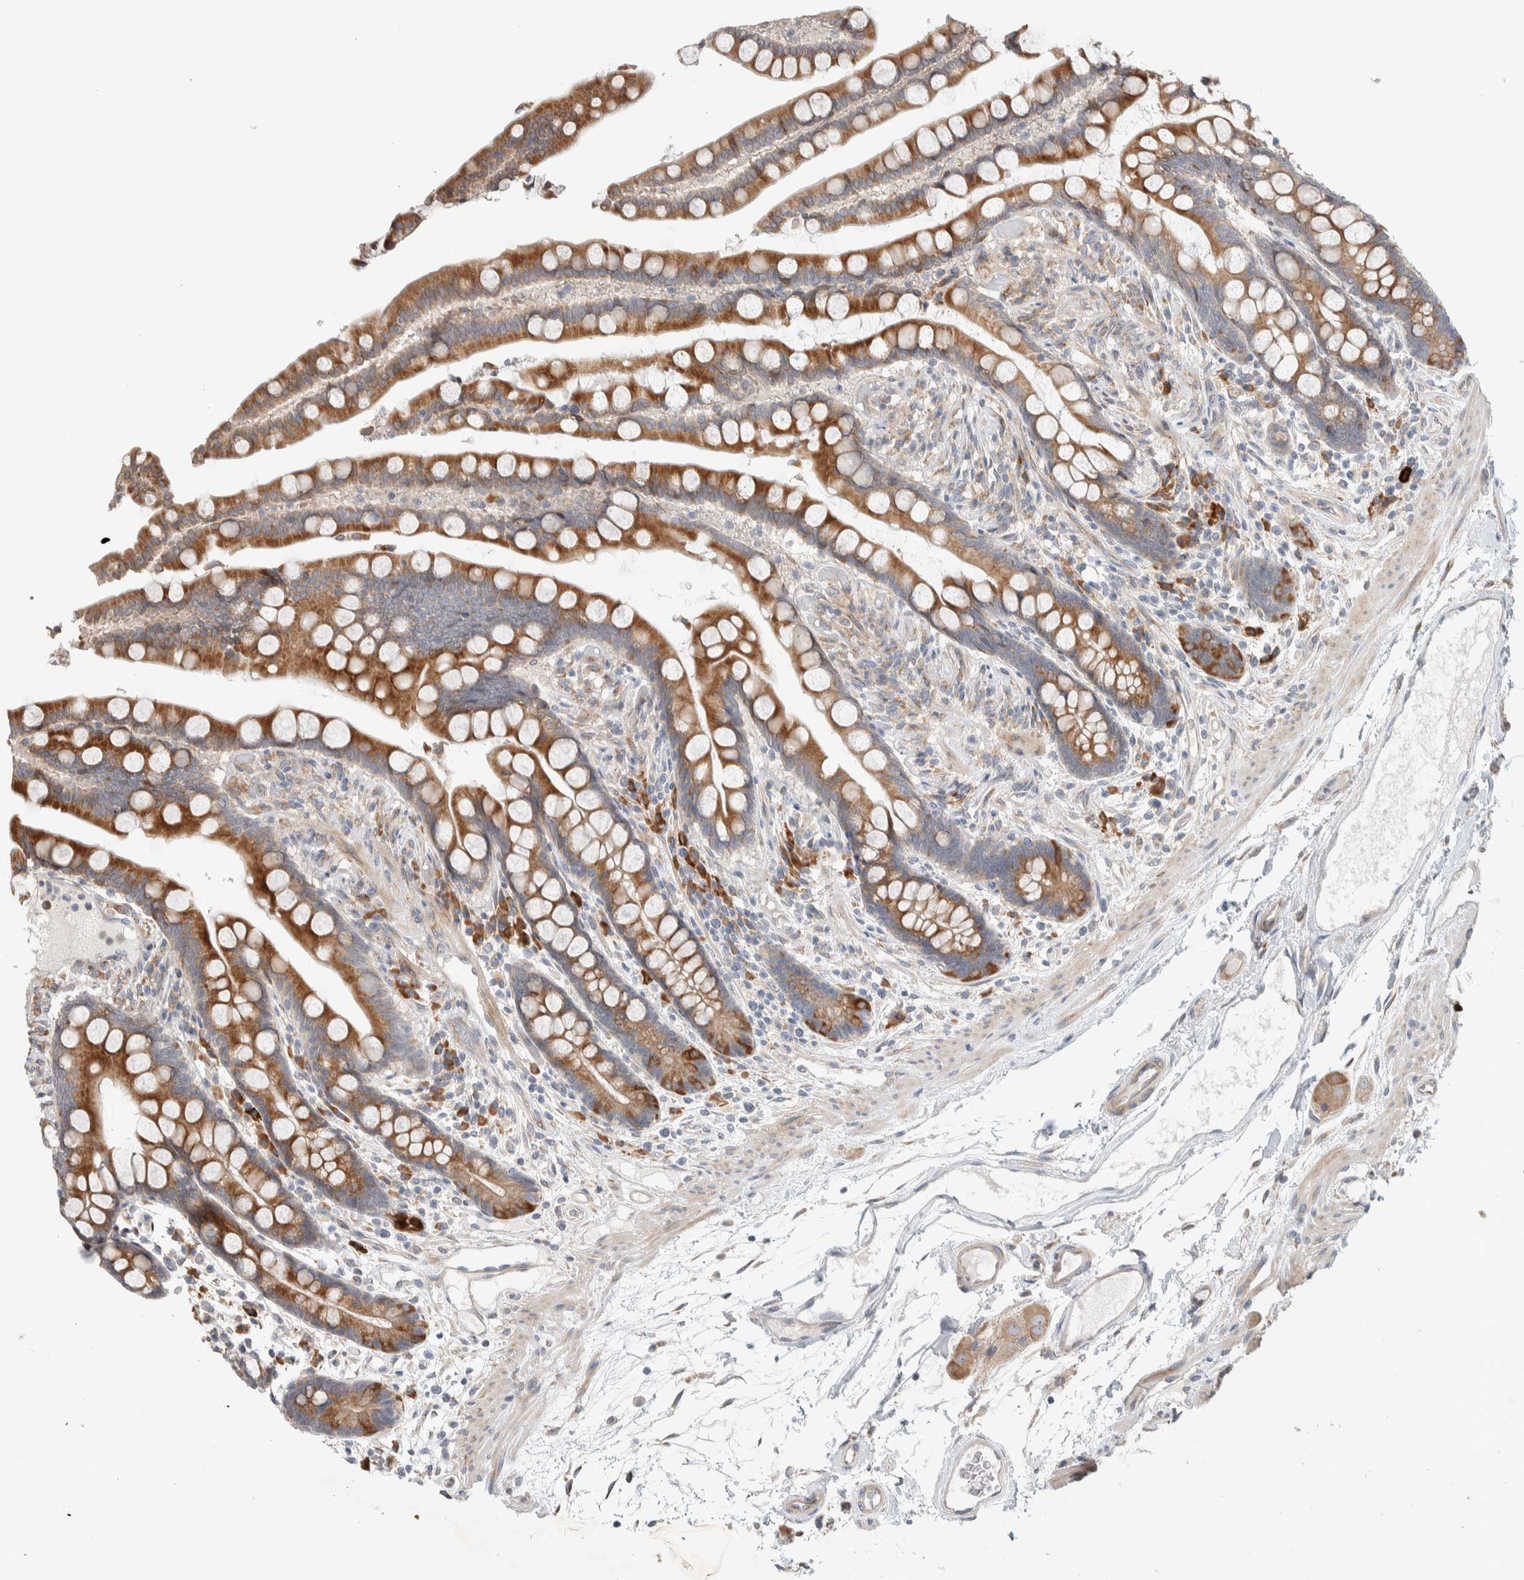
{"staining": {"intensity": "weak", "quantity": ">75%", "location": "cytoplasmic/membranous"}, "tissue": "colon", "cell_type": "Endothelial cells", "image_type": "normal", "snomed": [{"axis": "morphology", "description": "Normal tissue, NOS"}, {"axis": "topography", "description": "Colon"}], "caption": "A micrograph showing weak cytoplasmic/membranous positivity in about >75% of endothelial cells in normal colon, as visualized by brown immunohistochemical staining.", "gene": "ADCY8", "patient": {"sex": "male", "age": 73}}